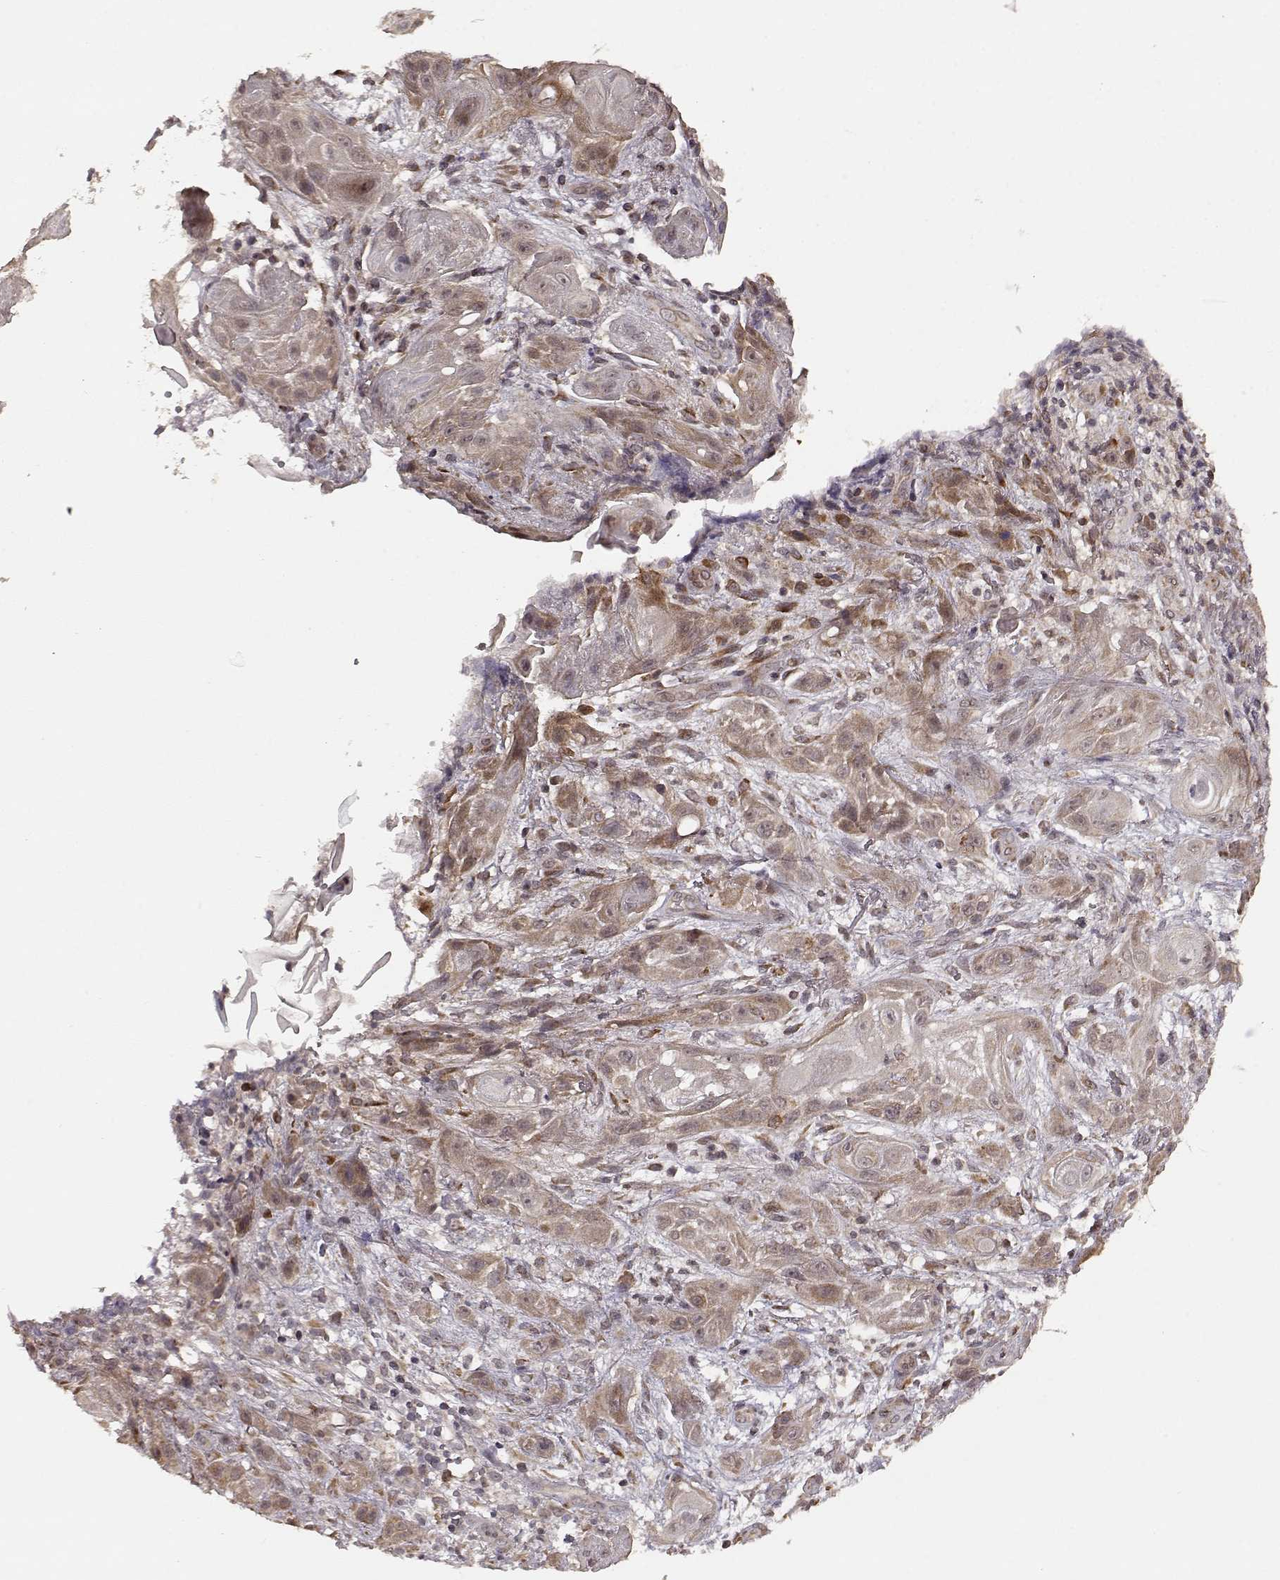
{"staining": {"intensity": "weak", "quantity": ">75%", "location": "cytoplasmic/membranous"}, "tissue": "skin cancer", "cell_type": "Tumor cells", "image_type": "cancer", "snomed": [{"axis": "morphology", "description": "Squamous cell carcinoma, NOS"}, {"axis": "topography", "description": "Skin"}], "caption": "Immunohistochemical staining of human skin cancer displays low levels of weak cytoplasmic/membranous positivity in about >75% of tumor cells. (brown staining indicates protein expression, while blue staining denotes nuclei).", "gene": "ELOVL5", "patient": {"sex": "male", "age": 62}}